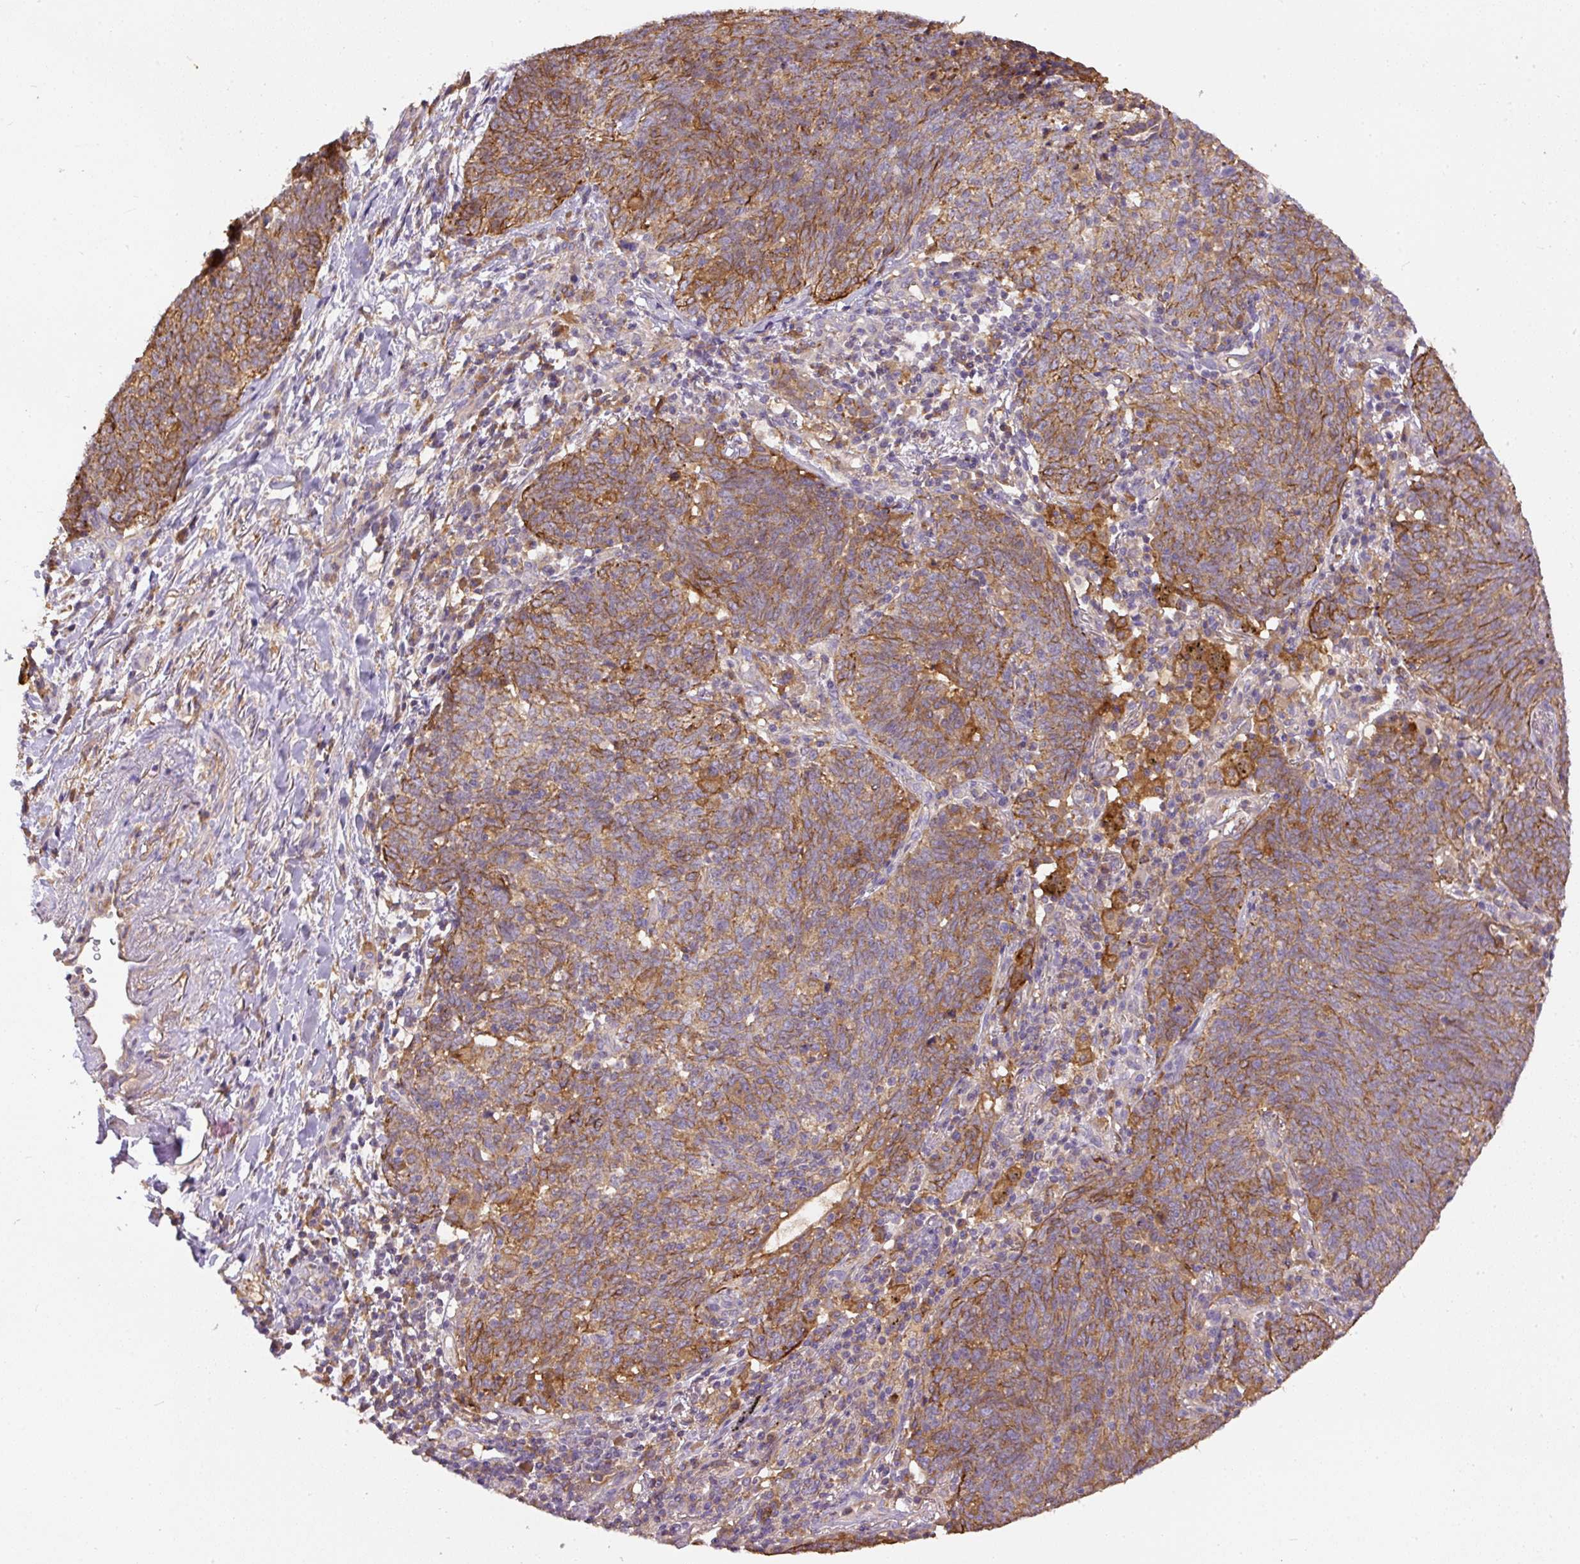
{"staining": {"intensity": "moderate", "quantity": ">75%", "location": "cytoplasmic/membranous"}, "tissue": "lung cancer", "cell_type": "Tumor cells", "image_type": "cancer", "snomed": [{"axis": "morphology", "description": "Squamous cell carcinoma, NOS"}, {"axis": "topography", "description": "Lung"}], "caption": "Immunohistochemical staining of human lung squamous cell carcinoma demonstrates medium levels of moderate cytoplasmic/membranous staining in approximately >75% of tumor cells.", "gene": "DAPK1", "patient": {"sex": "female", "age": 72}}